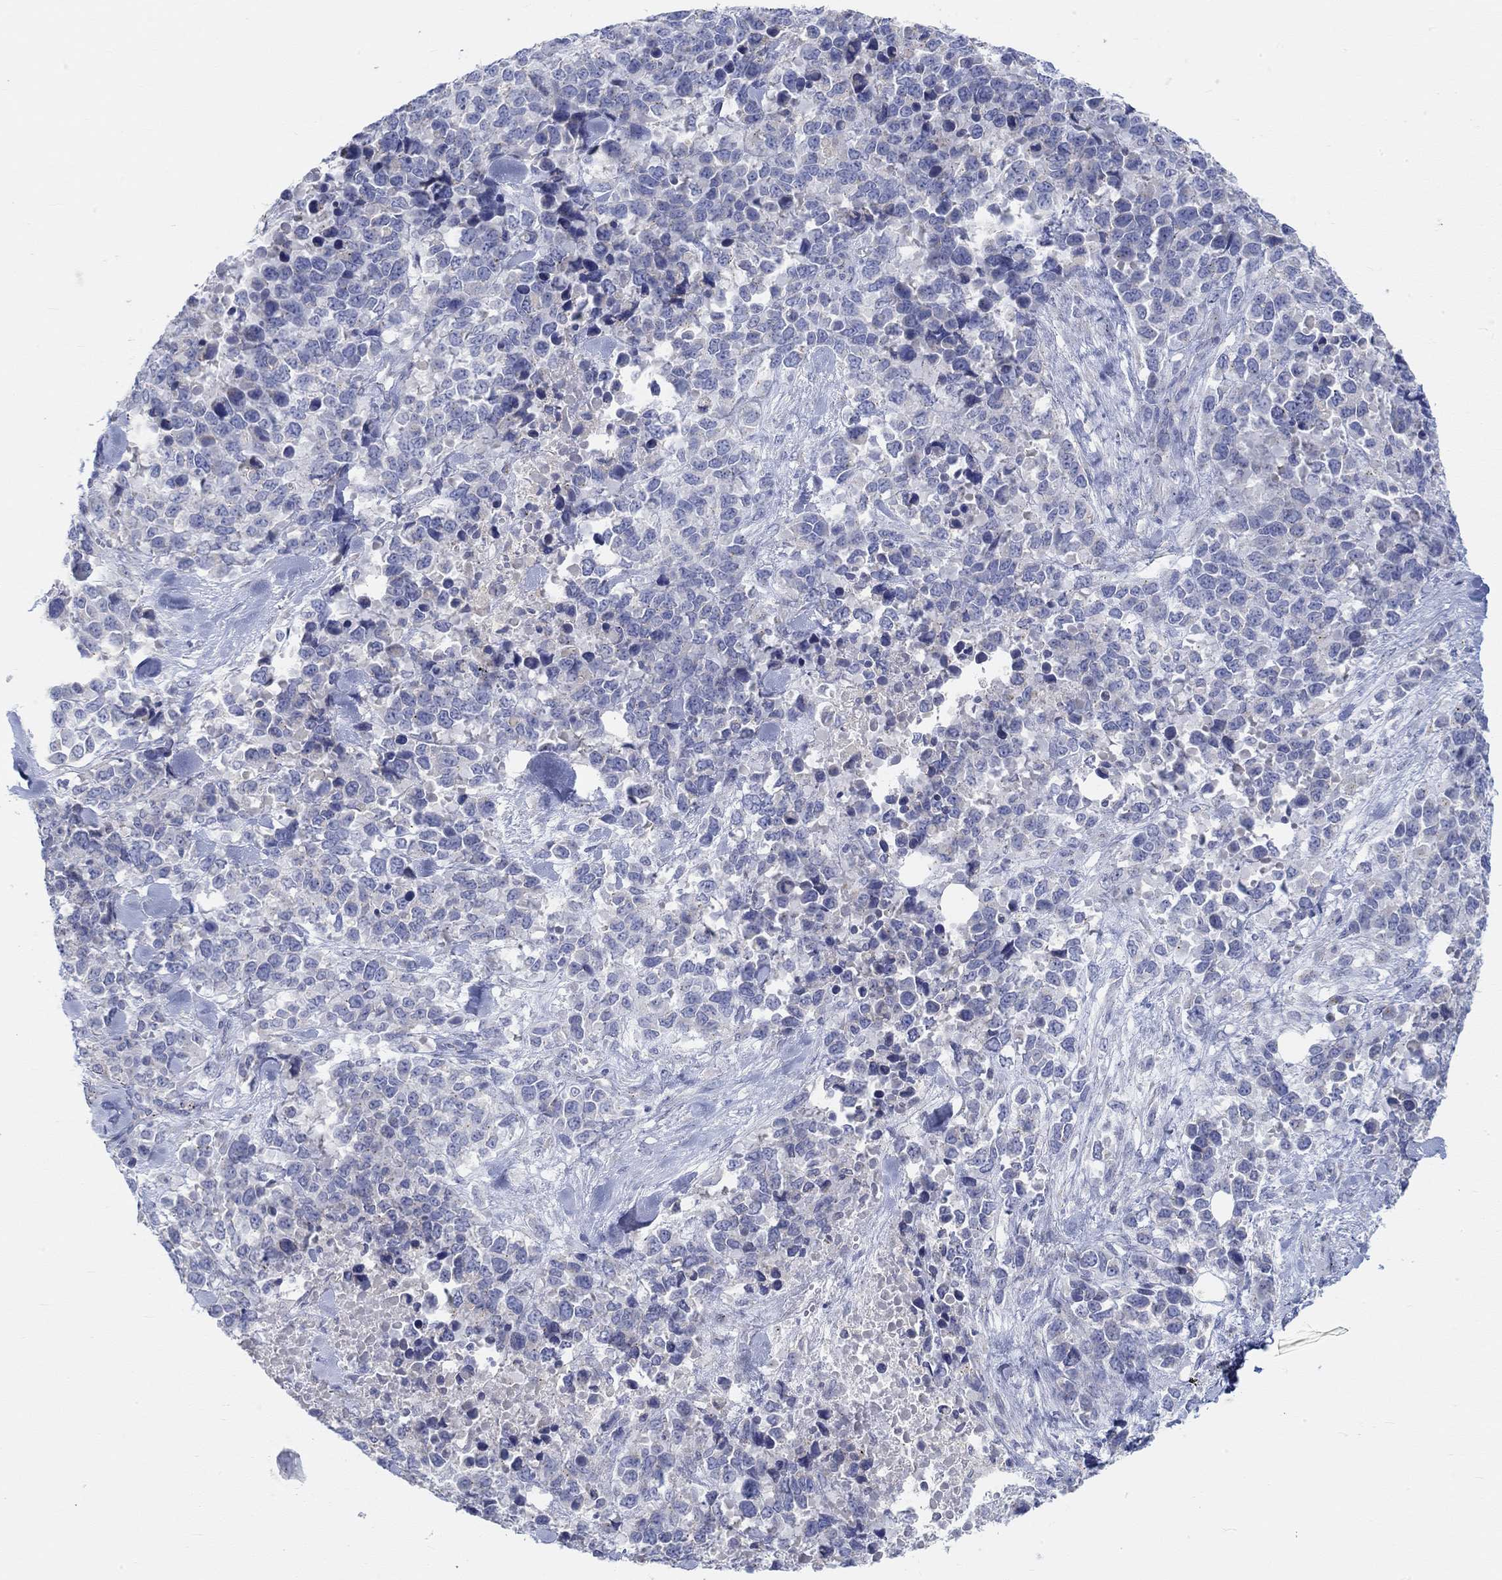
{"staining": {"intensity": "negative", "quantity": "none", "location": "none"}, "tissue": "melanoma", "cell_type": "Tumor cells", "image_type": "cancer", "snomed": [{"axis": "morphology", "description": "Malignant melanoma, Metastatic site"}, {"axis": "topography", "description": "Skin"}], "caption": "This is an IHC photomicrograph of melanoma. There is no positivity in tumor cells.", "gene": "NAV3", "patient": {"sex": "male", "age": 84}}